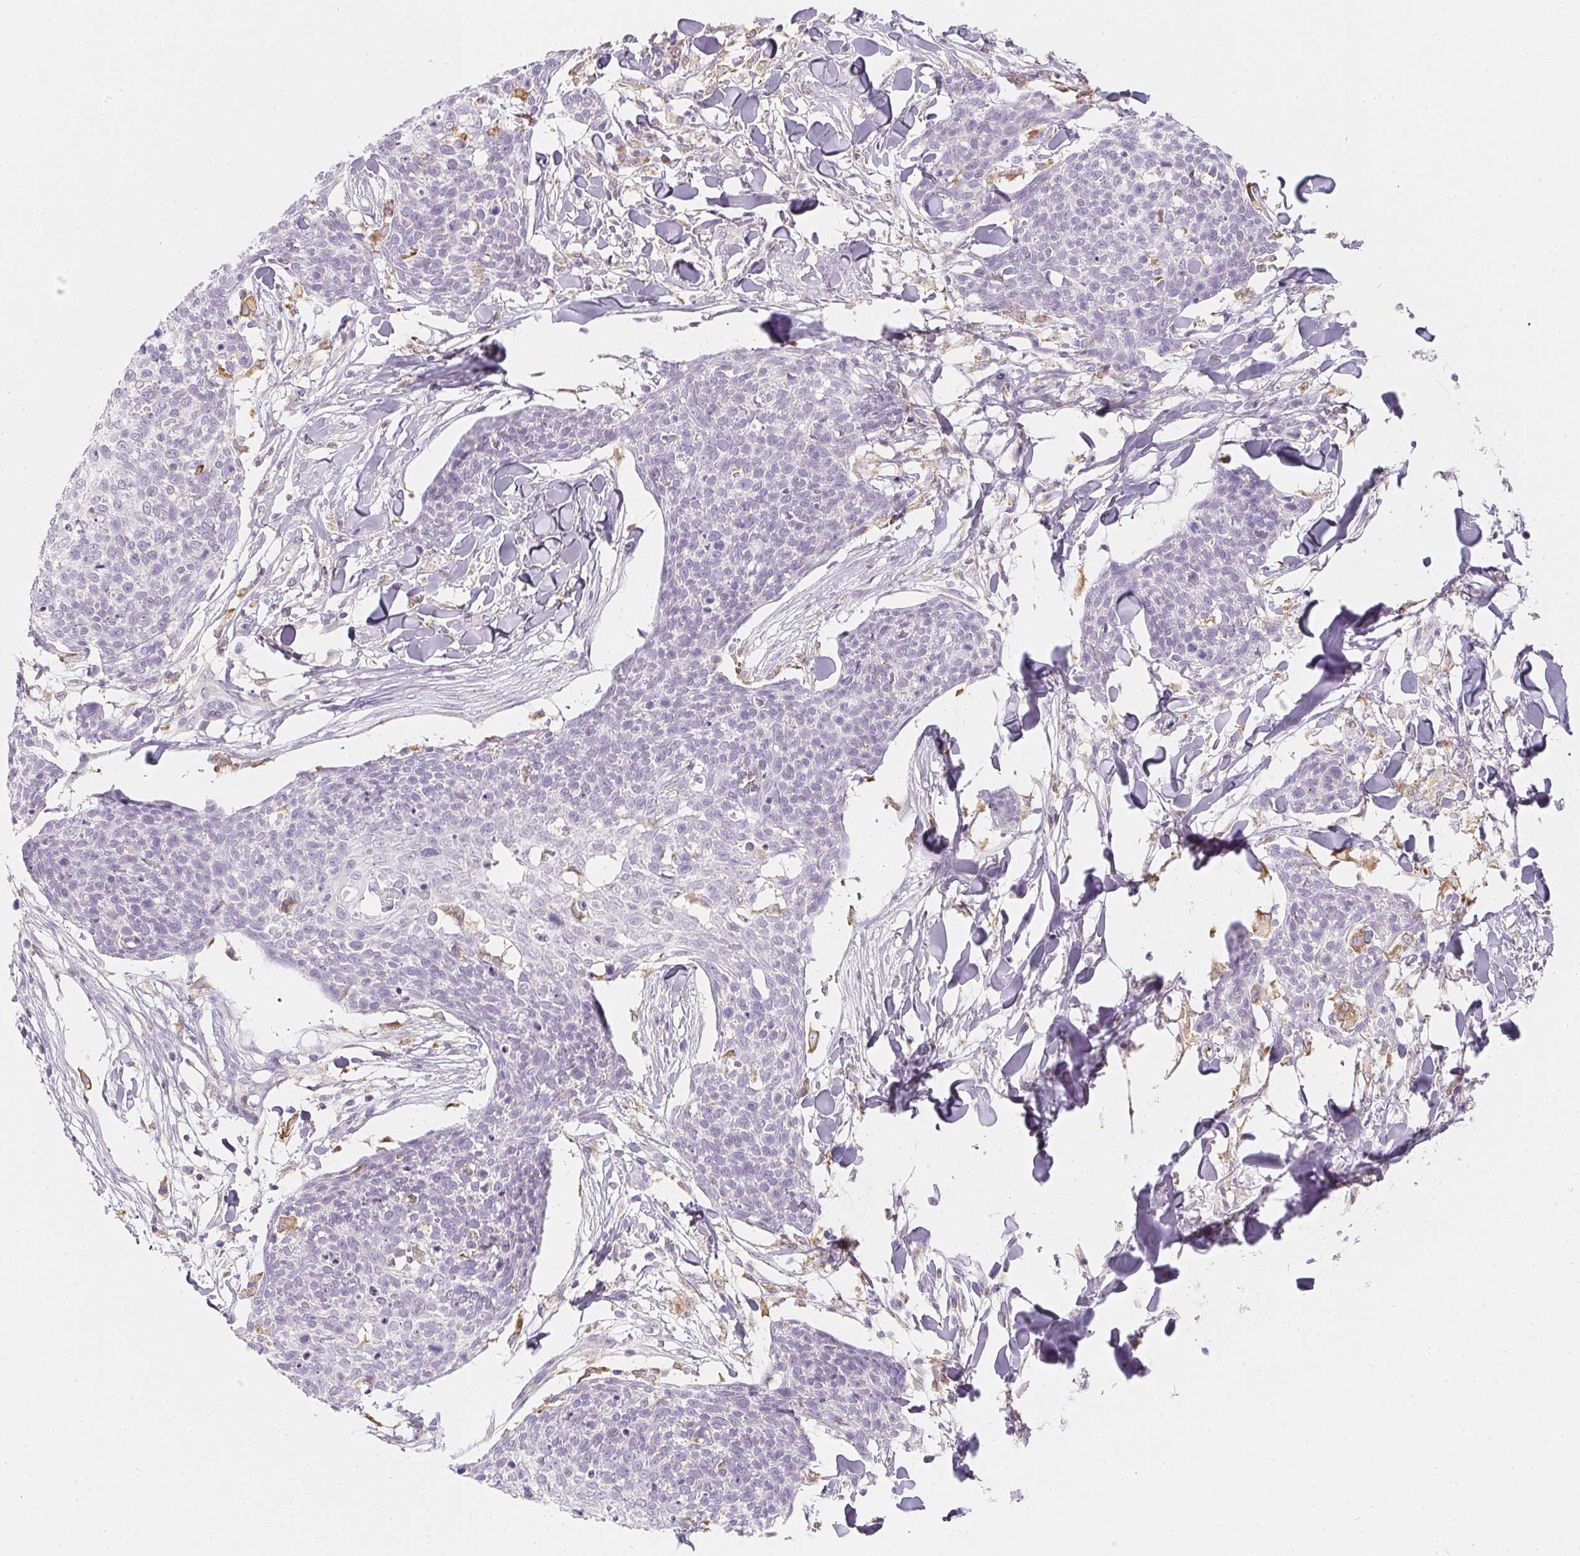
{"staining": {"intensity": "negative", "quantity": "none", "location": "none"}, "tissue": "skin cancer", "cell_type": "Tumor cells", "image_type": "cancer", "snomed": [{"axis": "morphology", "description": "Squamous cell carcinoma, NOS"}, {"axis": "topography", "description": "Skin"}, {"axis": "topography", "description": "Vulva"}], "caption": "Immunohistochemistry image of neoplastic tissue: human skin squamous cell carcinoma stained with DAB shows no significant protein positivity in tumor cells.", "gene": "SOAT1", "patient": {"sex": "female", "age": 75}}